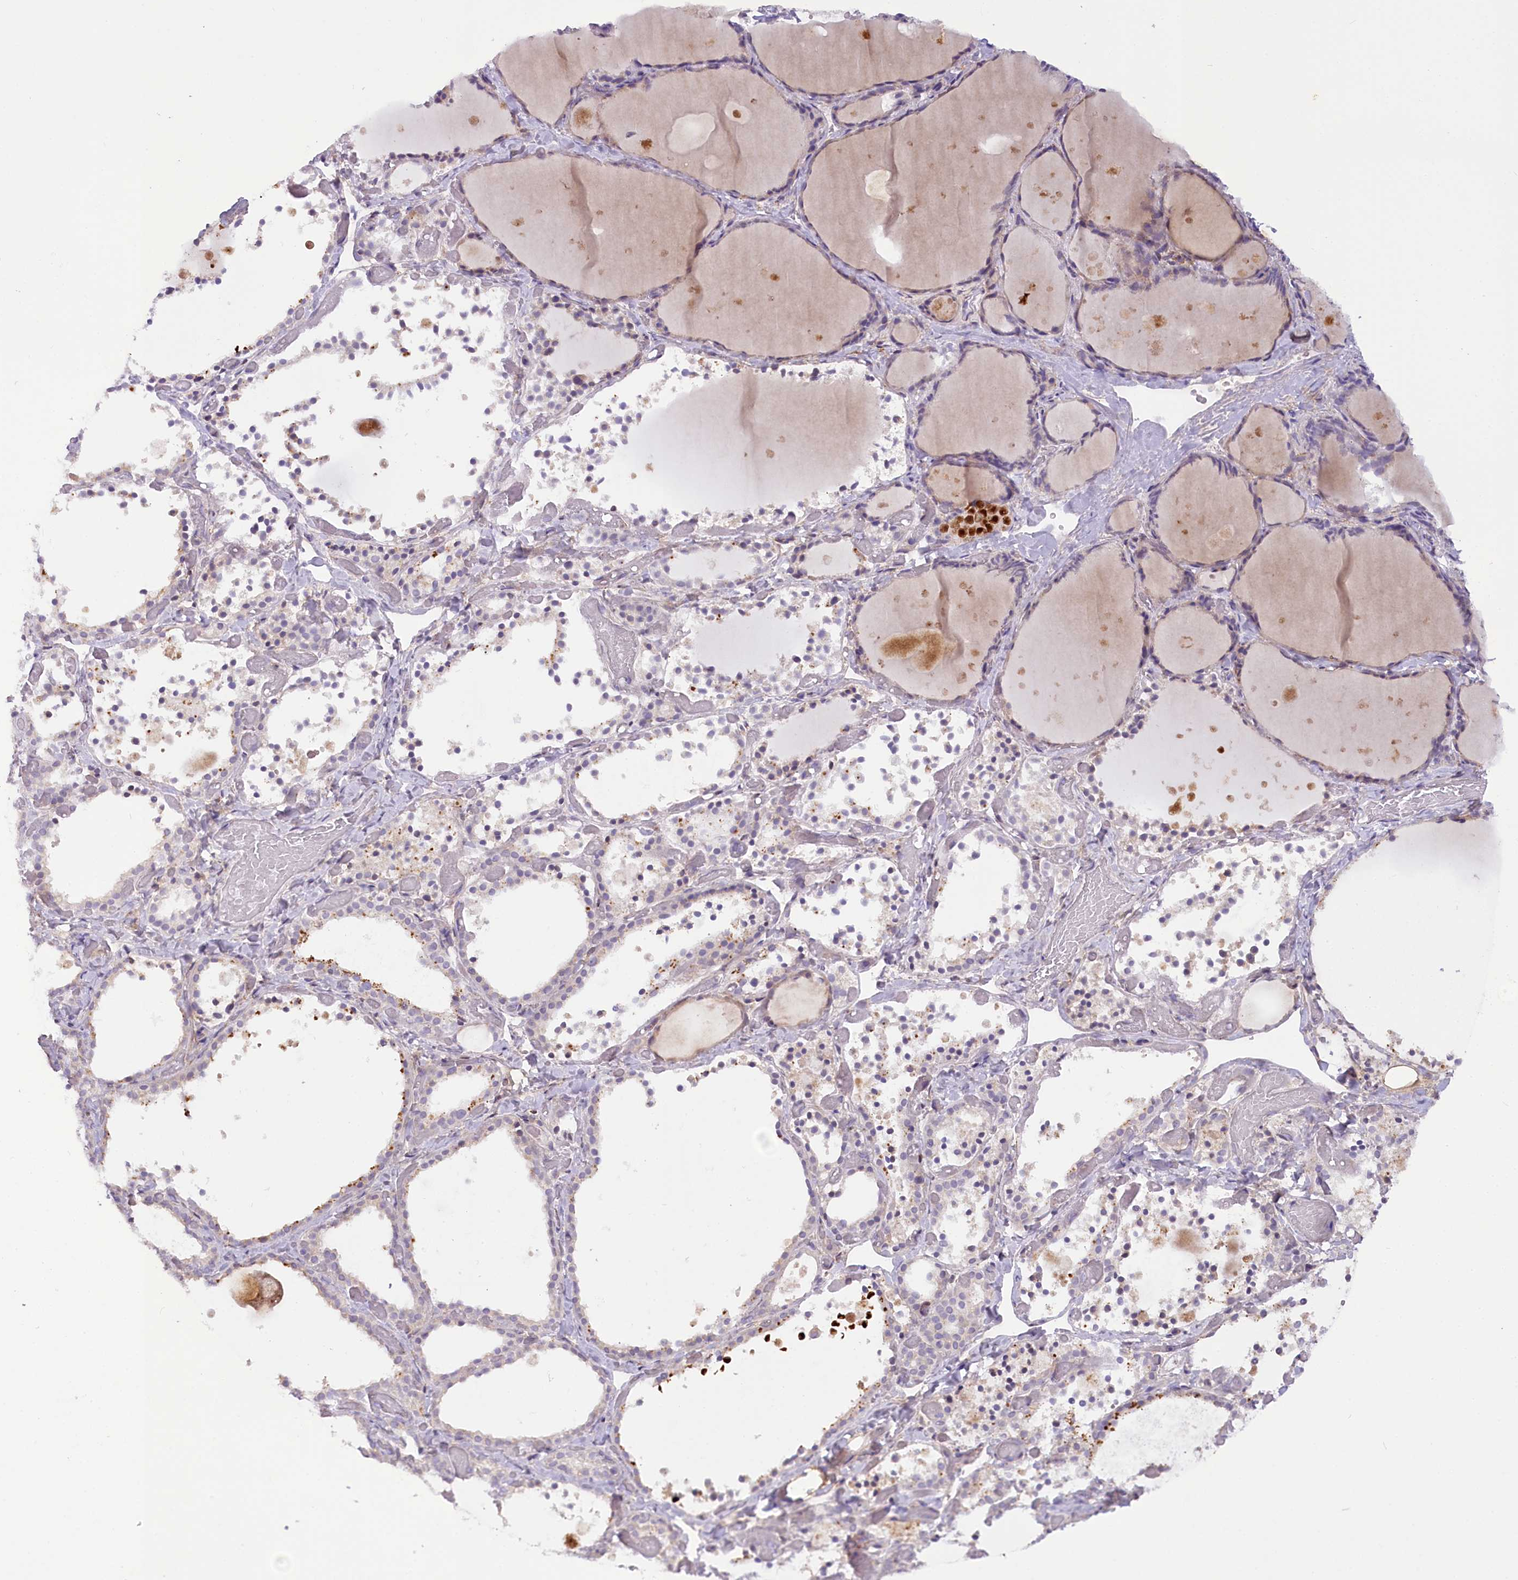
{"staining": {"intensity": "weak", "quantity": "<25%", "location": "cytoplasmic/membranous"}, "tissue": "thyroid gland", "cell_type": "Glandular cells", "image_type": "normal", "snomed": [{"axis": "morphology", "description": "Normal tissue, NOS"}, {"axis": "topography", "description": "Thyroid gland"}], "caption": "This is an immunohistochemistry (IHC) image of benign human thyroid gland. There is no staining in glandular cells.", "gene": "NCKAP5", "patient": {"sex": "female", "age": 44}}